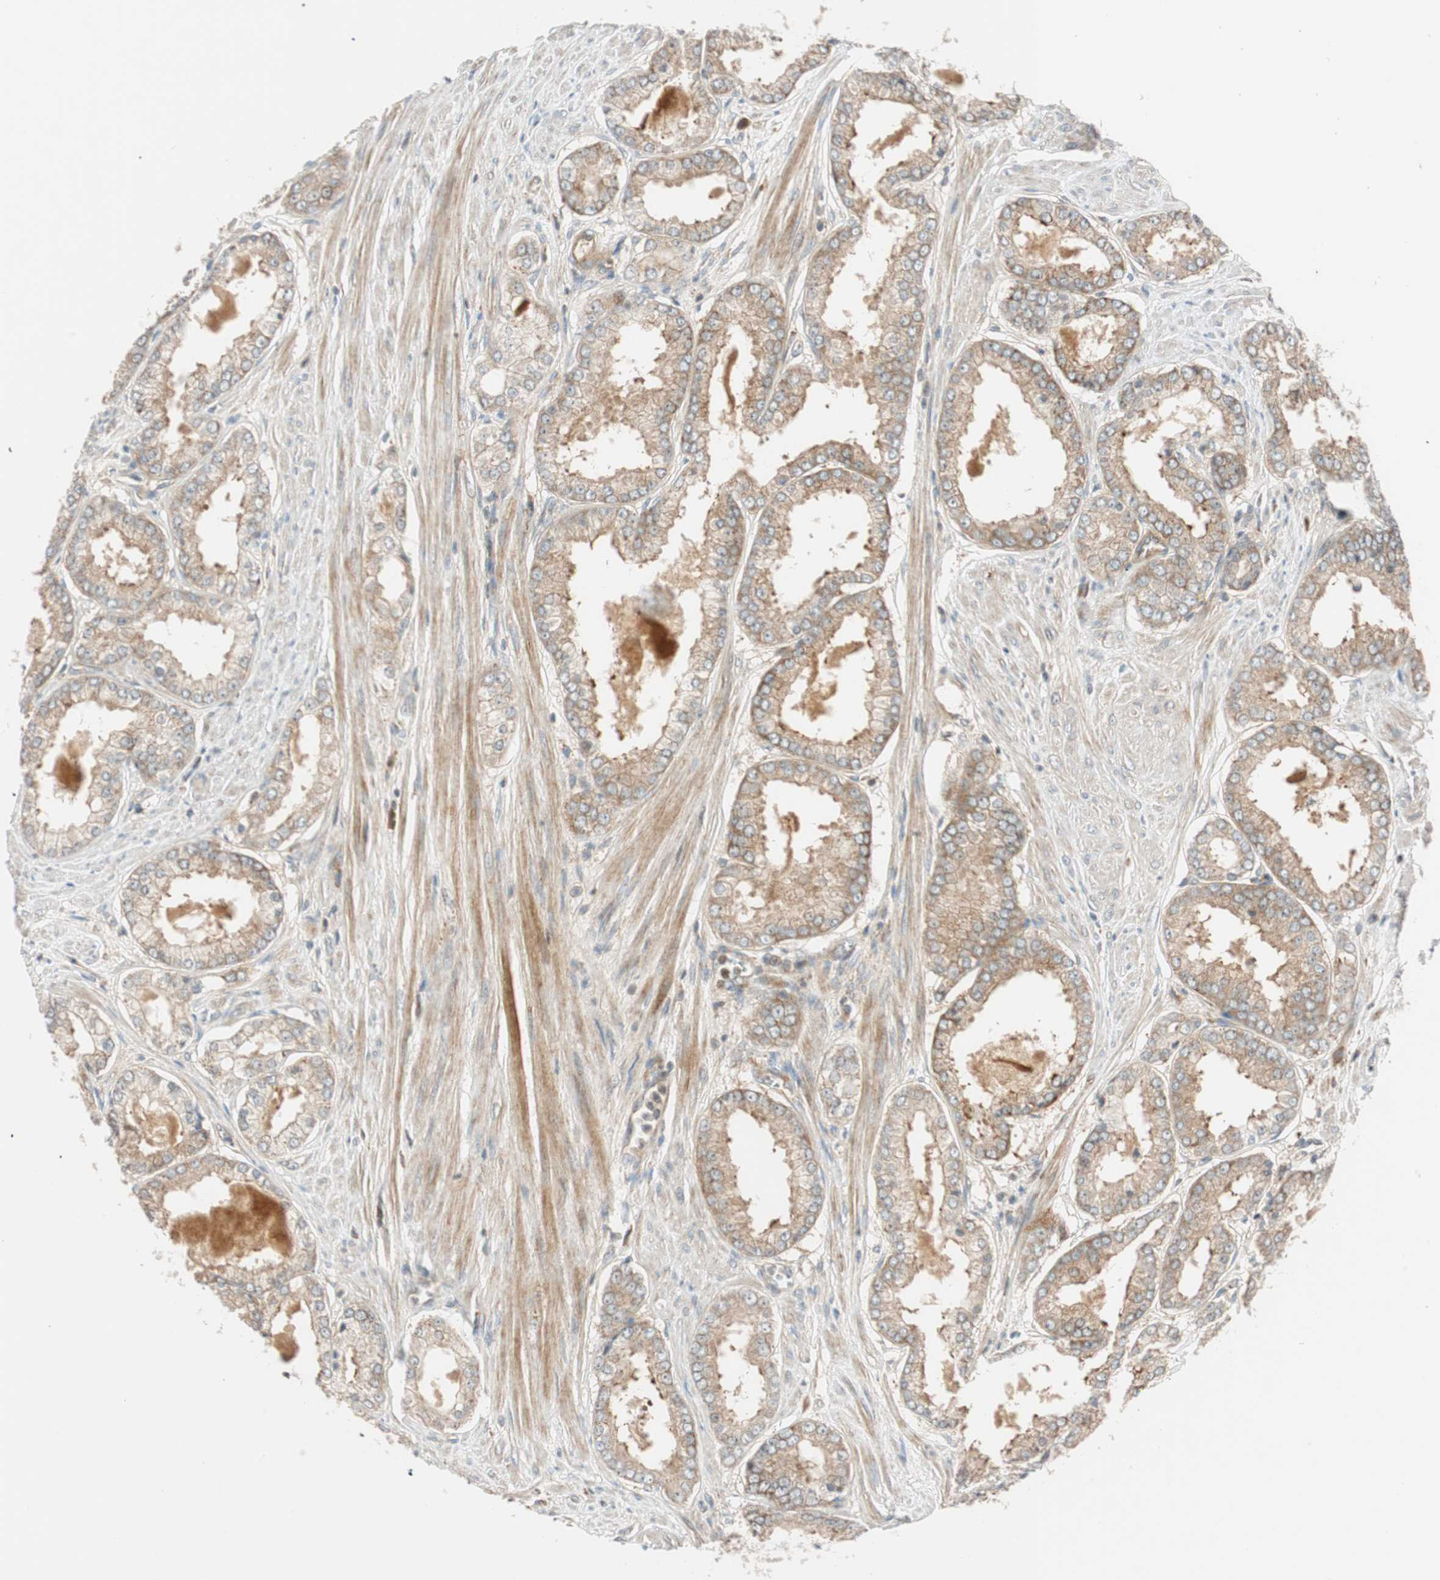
{"staining": {"intensity": "moderate", "quantity": ">75%", "location": "cytoplasmic/membranous"}, "tissue": "prostate cancer", "cell_type": "Tumor cells", "image_type": "cancer", "snomed": [{"axis": "morphology", "description": "Adenocarcinoma, Low grade"}, {"axis": "topography", "description": "Prostate"}], "caption": "IHC (DAB) staining of prostate adenocarcinoma (low-grade) exhibits moderate cytoplasmic/membranous protein expression in approximately >75% of tumor cells.", "gene": "ABI1", "patient": {"sex": "male", "age": 64}}